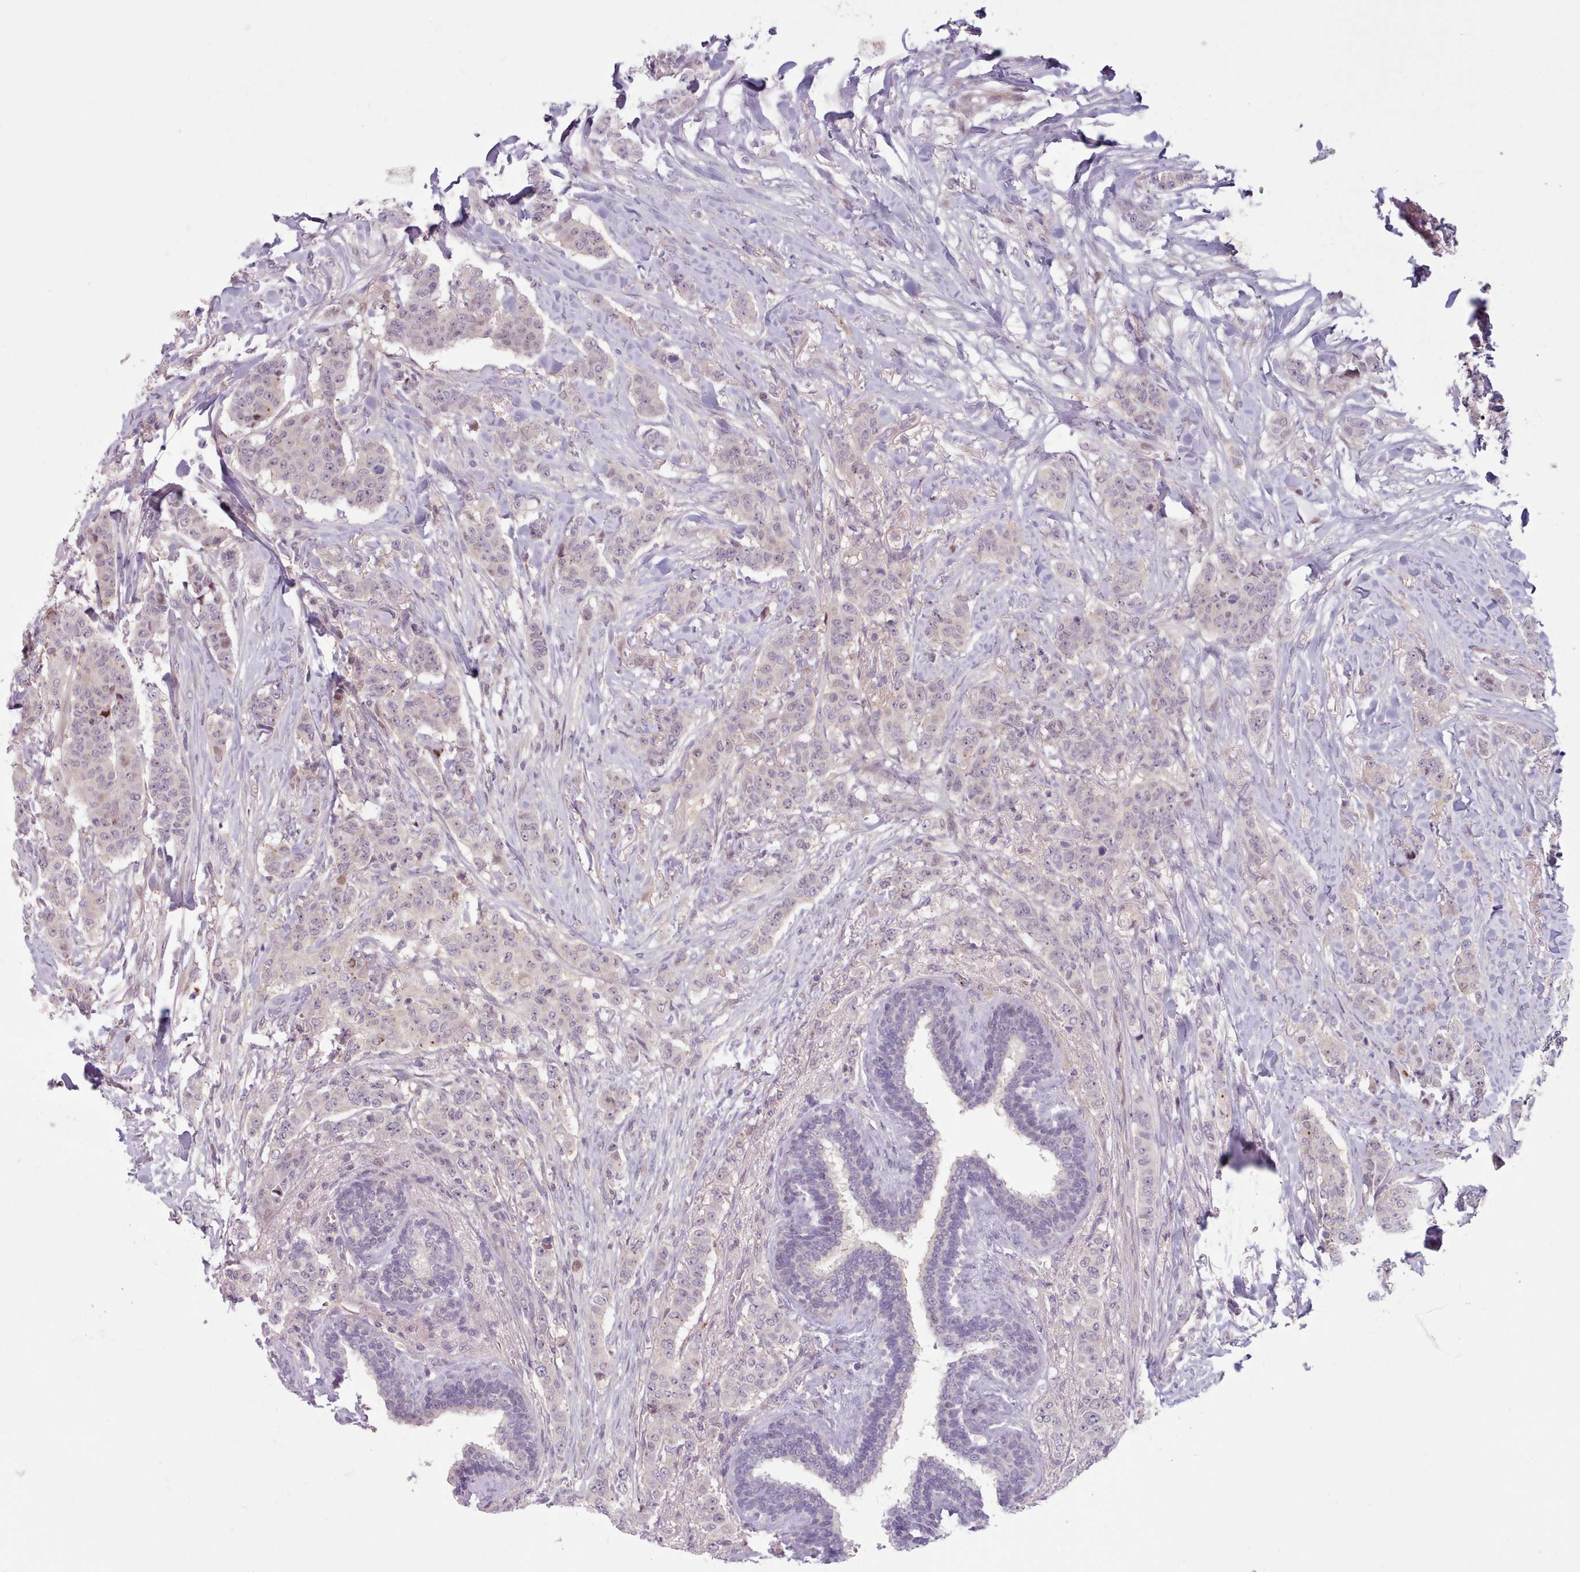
{"staining": {"intensity": "negative", "quantity": "none", "location": "none"}, "tissue": "breast cancer", "cell_type": "Tumor cells", "image_type": "cancer", "snomed": [{"axis": "morphology", "description": "Duct carcinoma"}, {"axis": "topography", "description": "Breast"}], "caption": "A micrograph of breast cancer stained for a protein demonstrates no brown staining in tumor cells.", "gene": "KBTBD7", "patient": {"sex": "female", "age": 40}}